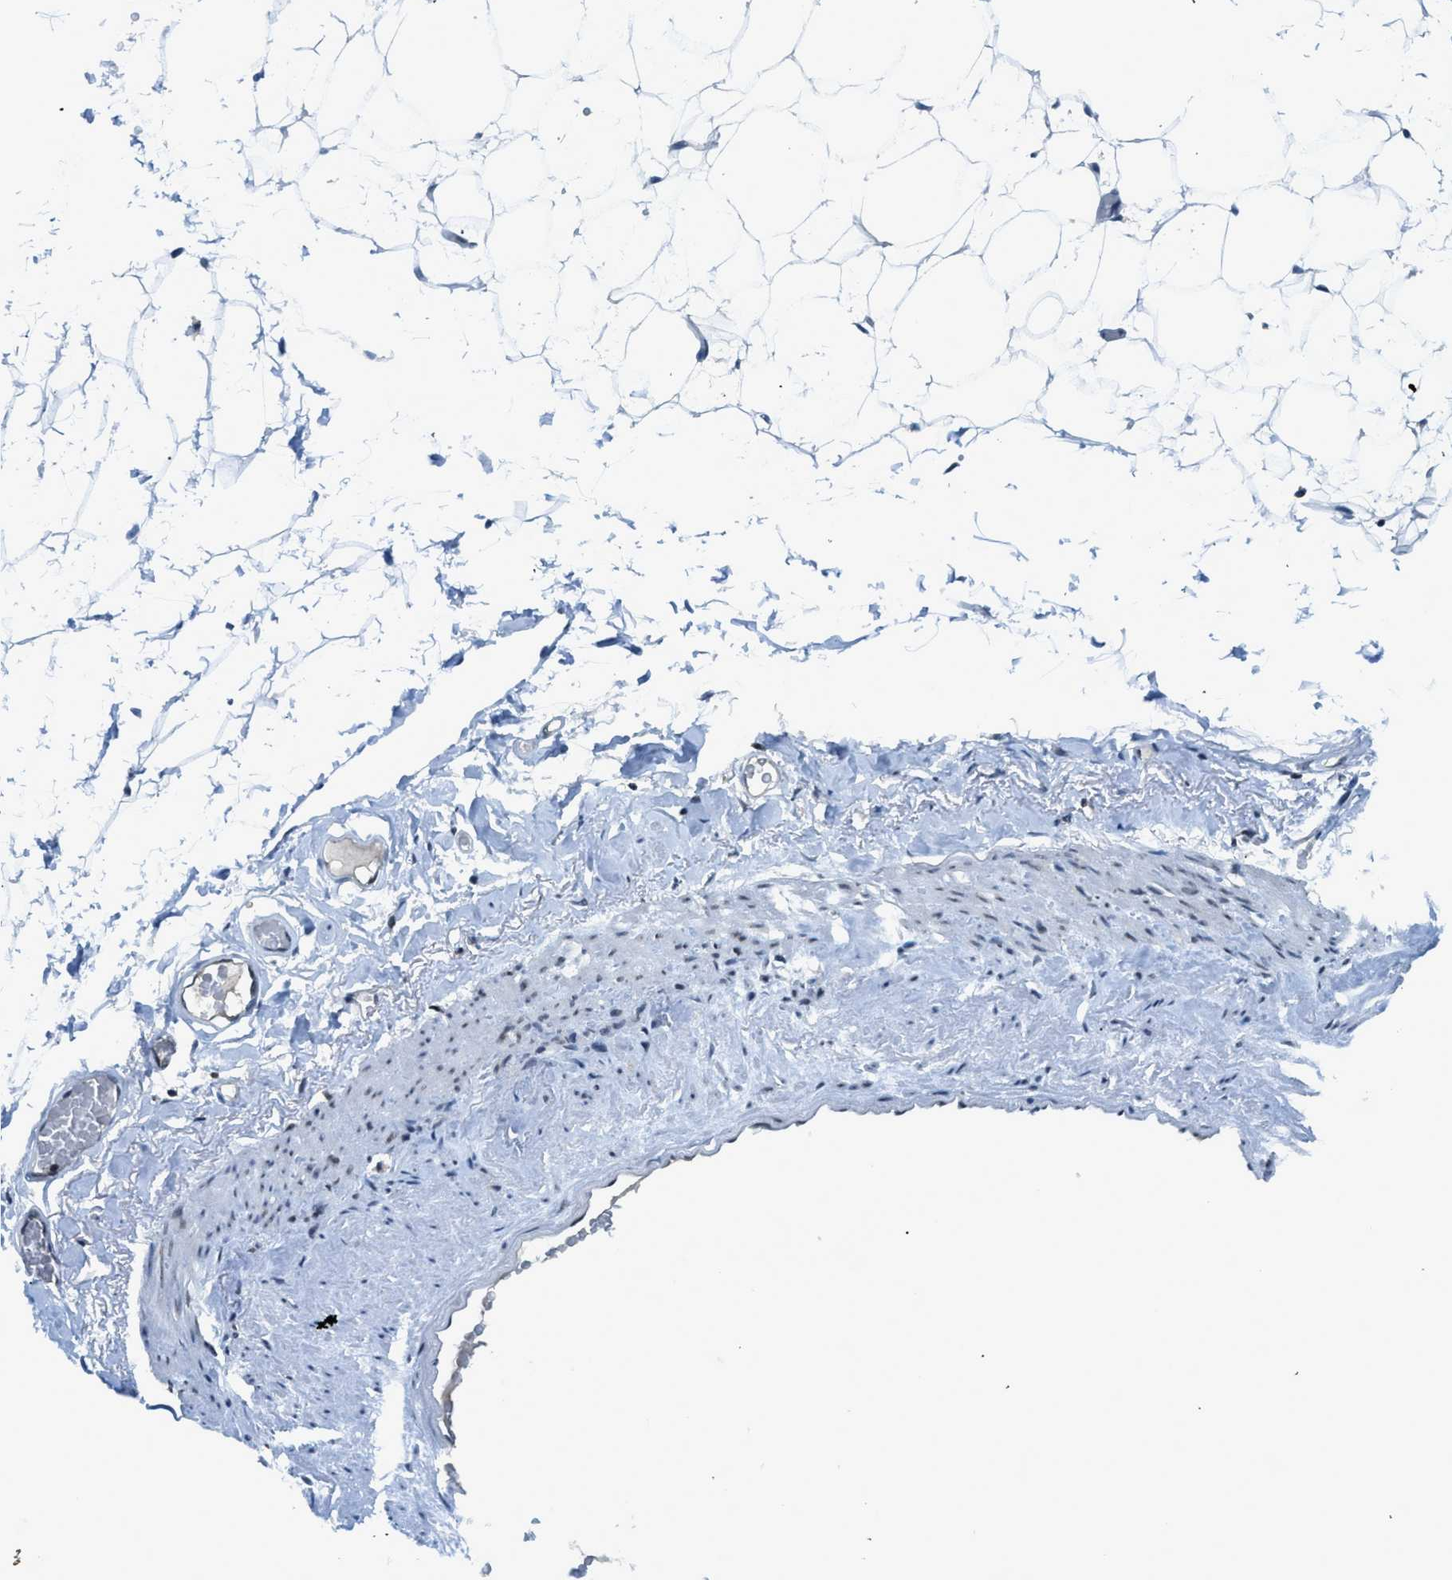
{"staining": {"intensity": "moderate", "quantity": ">75%", "location": "cytoplasmic/membranous,nuclear"}, "tissue": "adipose tissue", "cell_type": "Adipocytes", "image_type": "normal", "snomed": [{"axis": "morphology", "description": "Normal tissue, NOS"}, {"axis": "topography", "description": "Breast"}, {"axis": "topography", "description": "Soft tissue"}], "caption": "Normal adipose tissue reveals moderate cytoplasmic/membranous,nuclear expression in approximately >75% of adipocytes, visualized by immunohistochemistry. The protein is shown in brown color, while the nuclei are stained blue.", "gene": "RAD51B", "patient": {"sex": "female", "age": 75}}